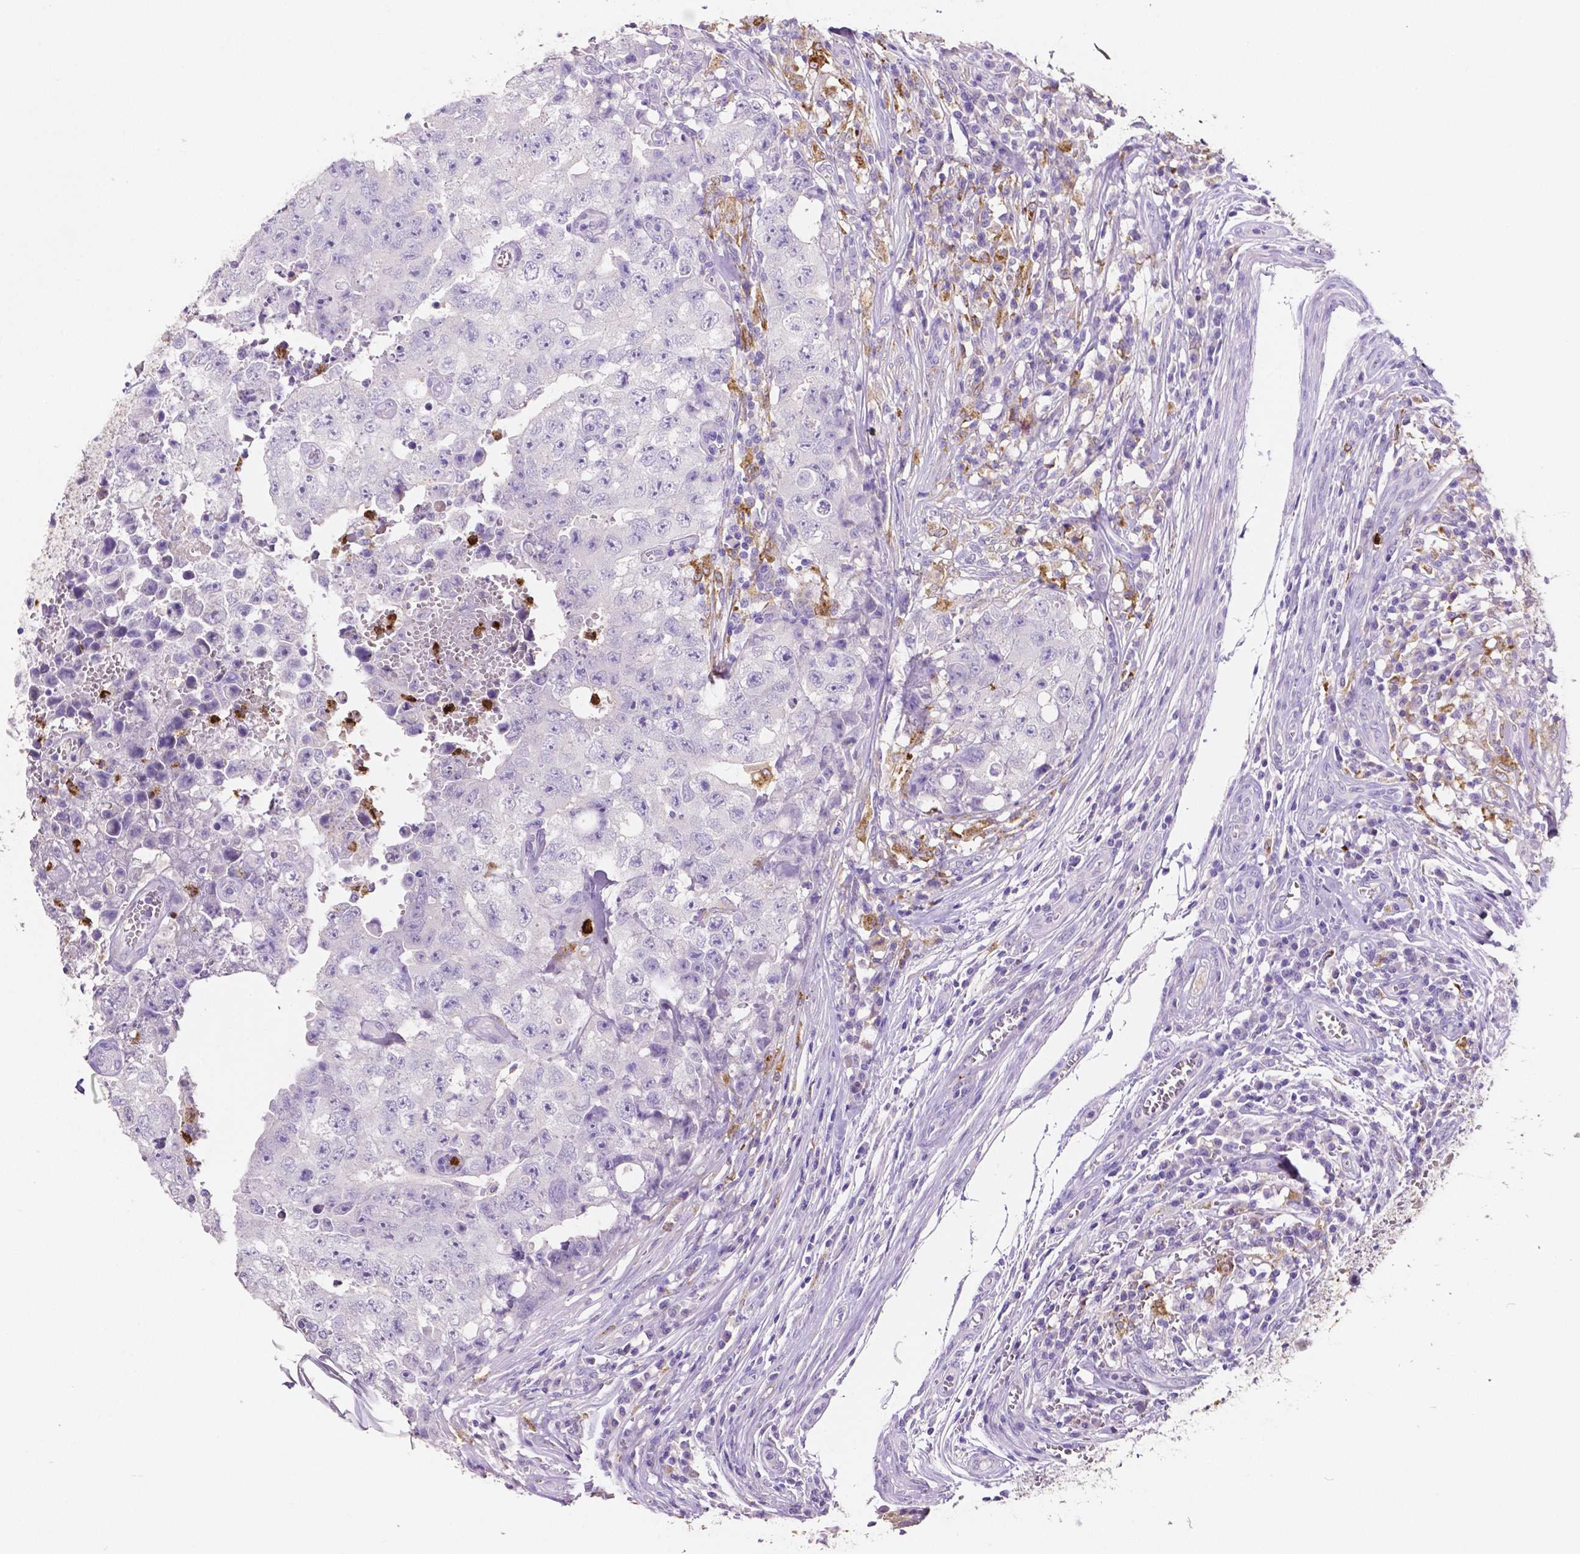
{"staining": {"intensity": "negative", "quantity": "none", "location": "none"}, "tissue": "testis cancer", "cell_type": "Tumor cells", "image_type": "cancer", "snomed": [{"axis": "morphology", "description": "Carcinoma, Embryonal, NOS"}, {"axis": "topography", "description": "Testis"}], "caption": "IHC micrograph of neoplastic tissue: testis cancer stained with DAB (3,3'-diaminobenzidine) demonstrates no significant protein staining in tumor cells.", "gene": "MMP9", "patient": {"sex": "male", "age": 36}}